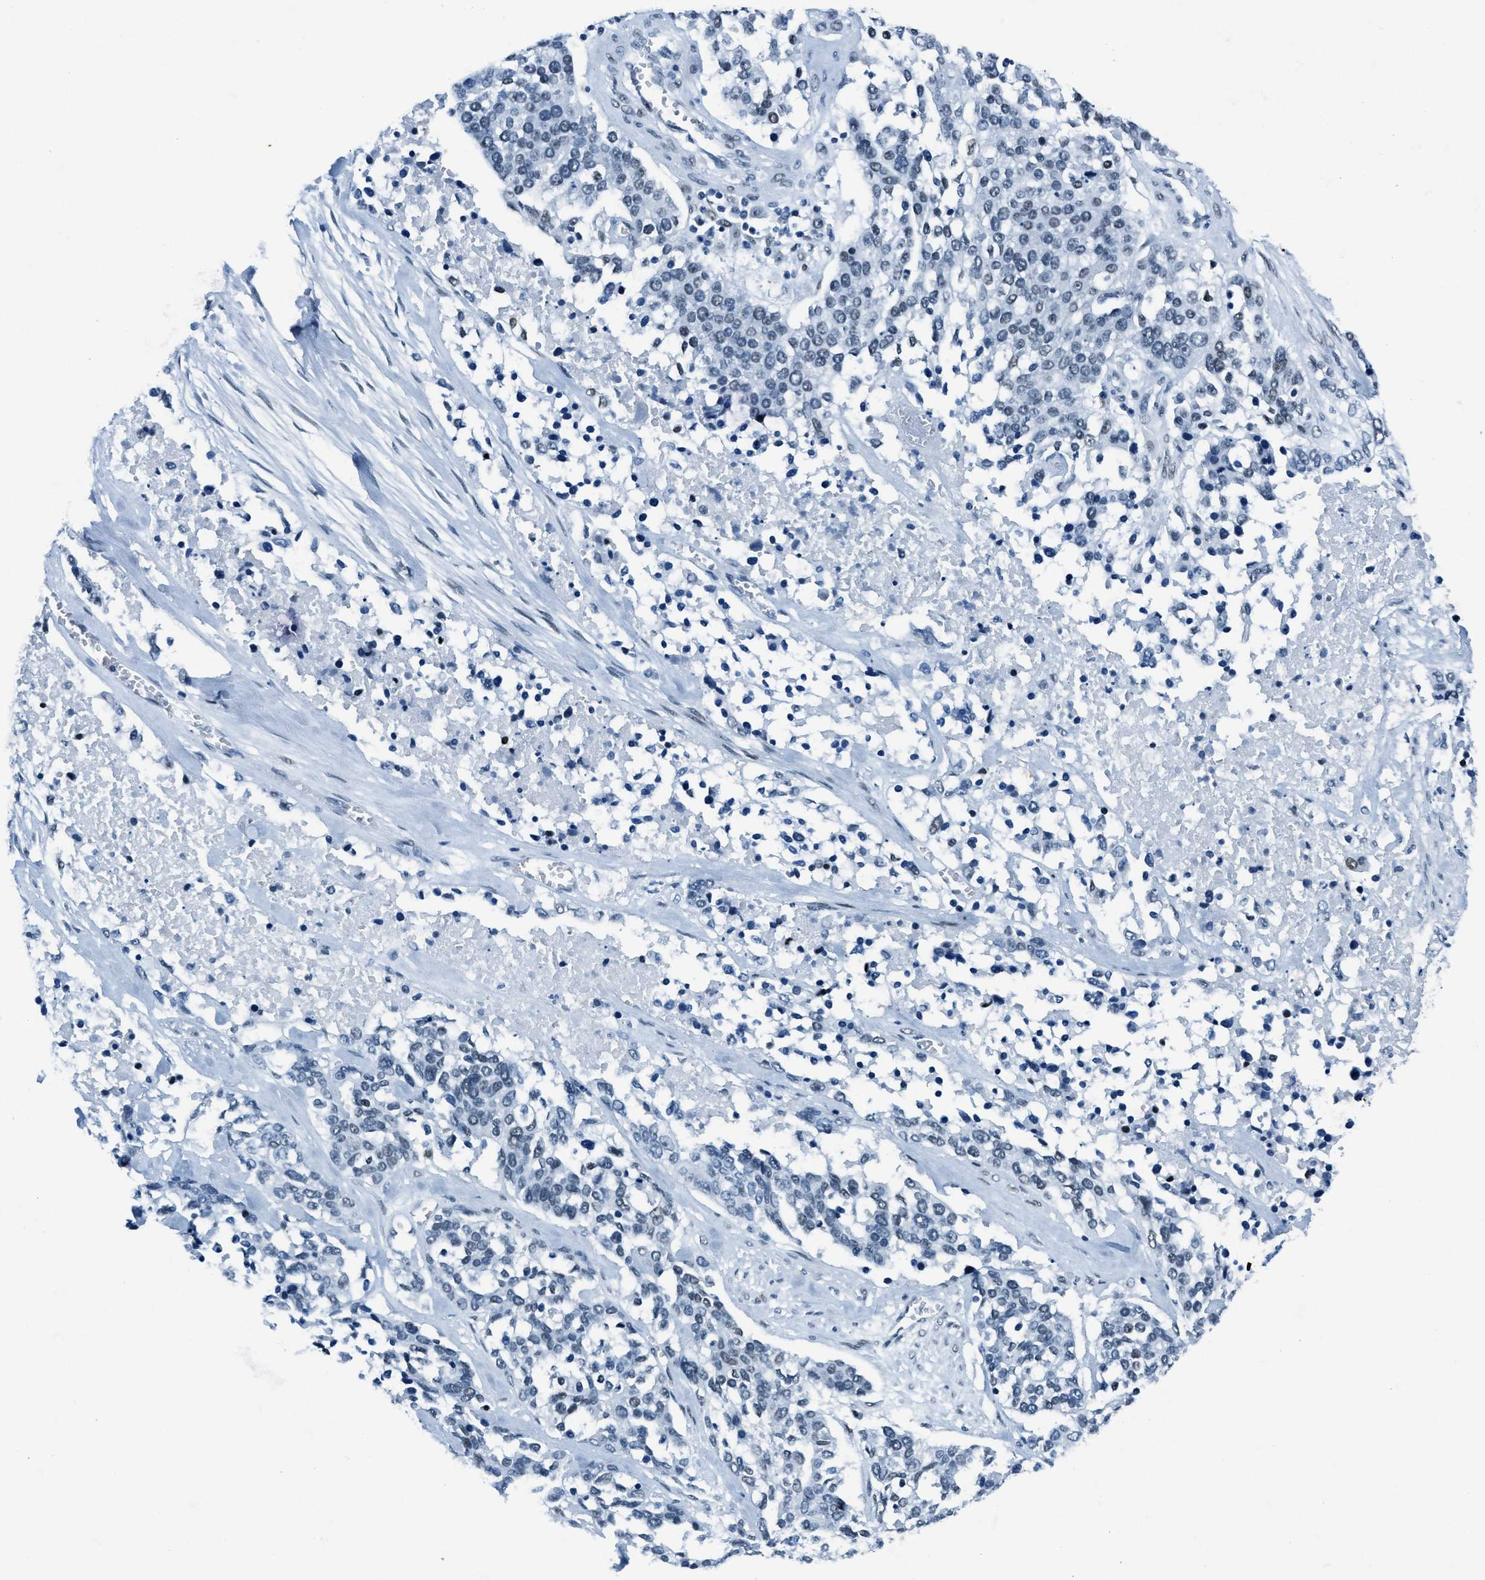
{"staining": {"intensity": "moderate", "quantity": "<25%", "location": "nuclear"}, "tissue": "ovarian cancer", "cell_type": "Tumor cells", "image_type": "cancer", "snomed": [{"axis": "morphology", "description": "Cystadenocarcinoma, serous, NOS"}, {"axis": "topography", "description": "Ovary"}], "caption": "A low amount of moderate nuclear staining is present in approximately <25% of tumor cells in ovarian cancer (serous cystadenocarcinoma) tissue.", "gene": "PLA2G2A", "patient": {"sex": "female", "age": 44}}